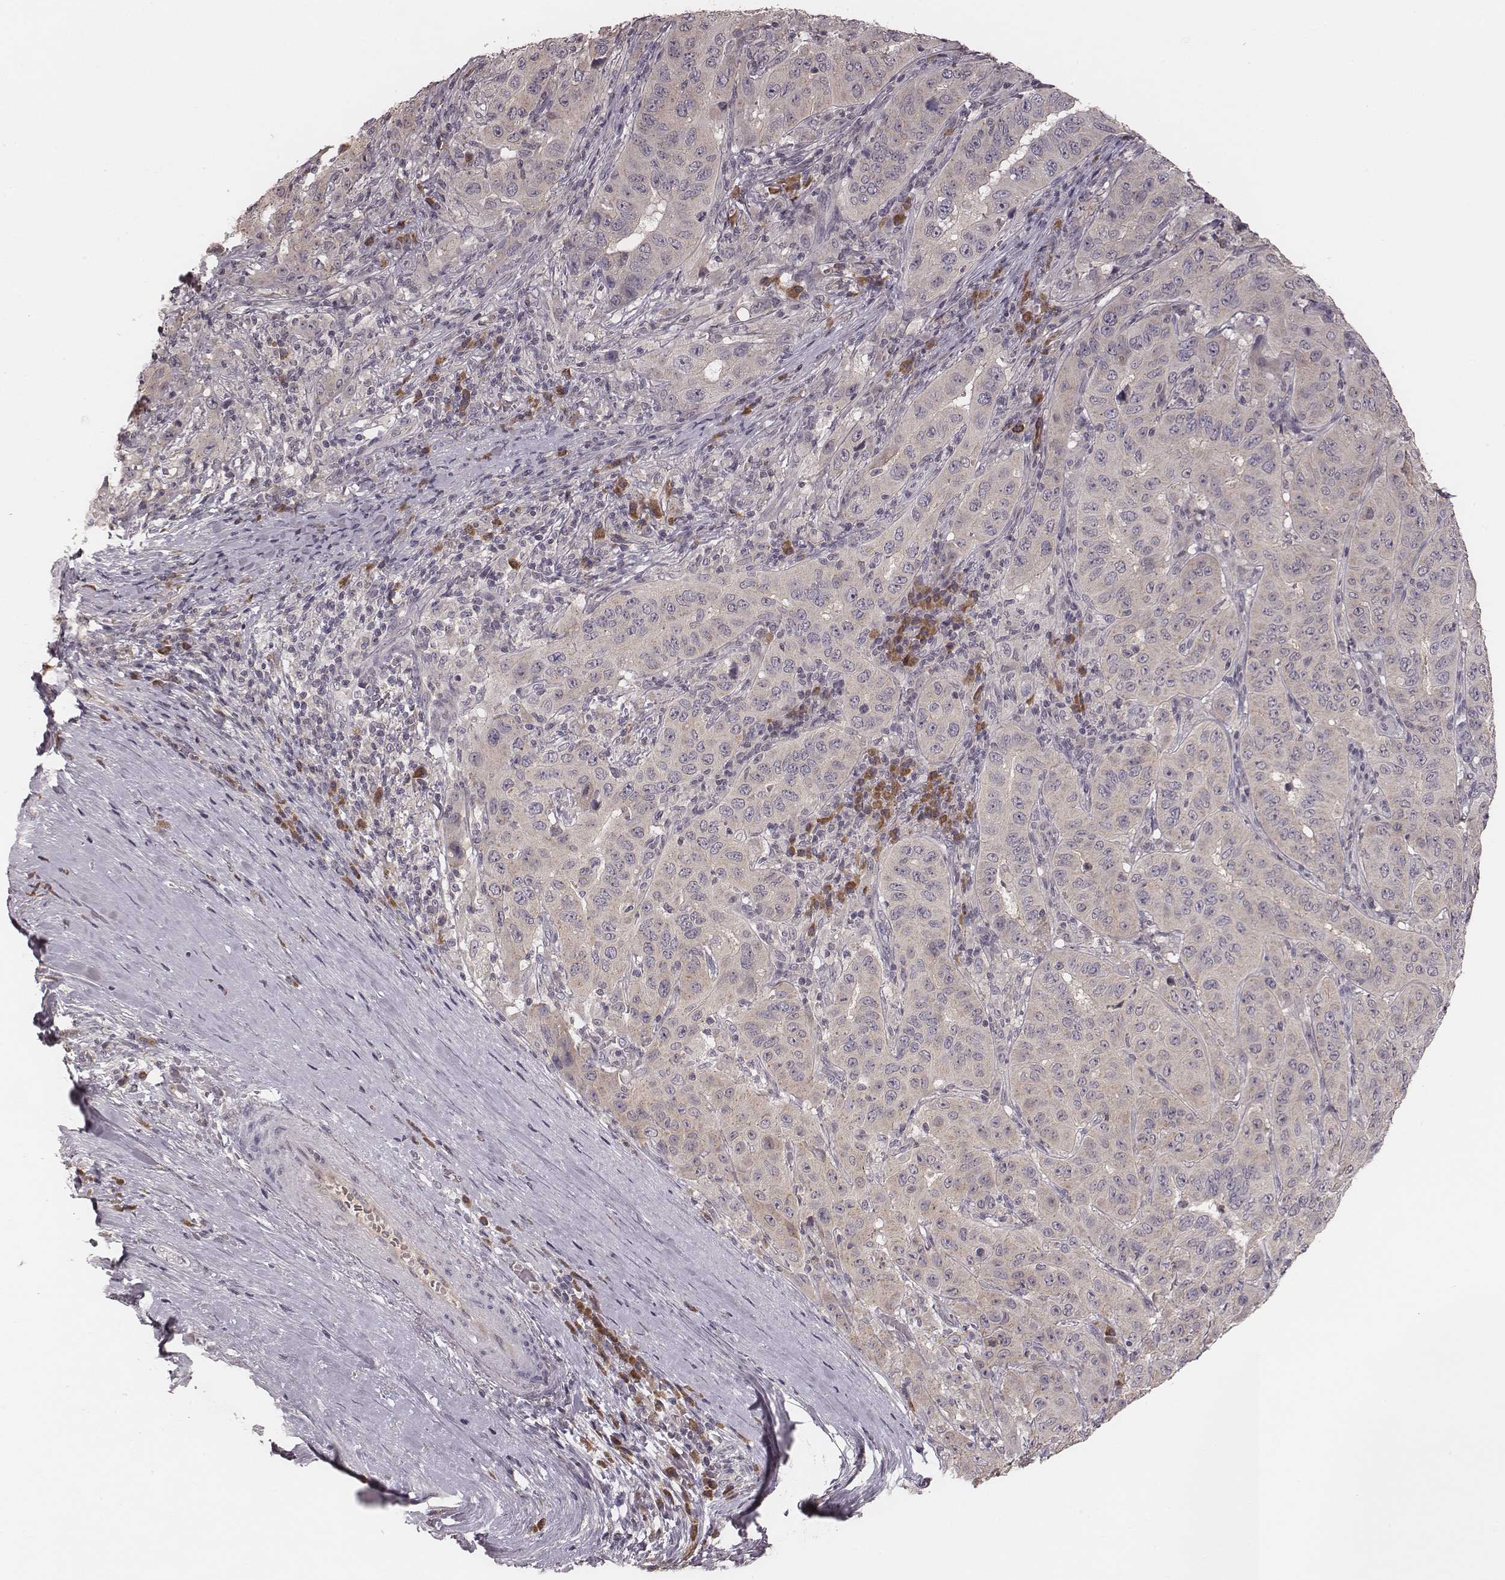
{"staining": {"intensity": "weak", "quantity": "<25%", "location": "cytoplasmic/membranous"}, "tissue": "pancreatic cancer", "cell_type": "Tumor cells", "image_type": "cancer", "snomed": [{"axis": "morphology", "description": "Adenocarcinoma, NOS"}, {"axis": "topography", "description": "Pancreas"}], "caption": "The photomicrograph reveals no staining of tumor cells in pancreatic adenocarcinoma.", "gene": "P2RX5", "patient": {"sex": "male", "age": 63}}